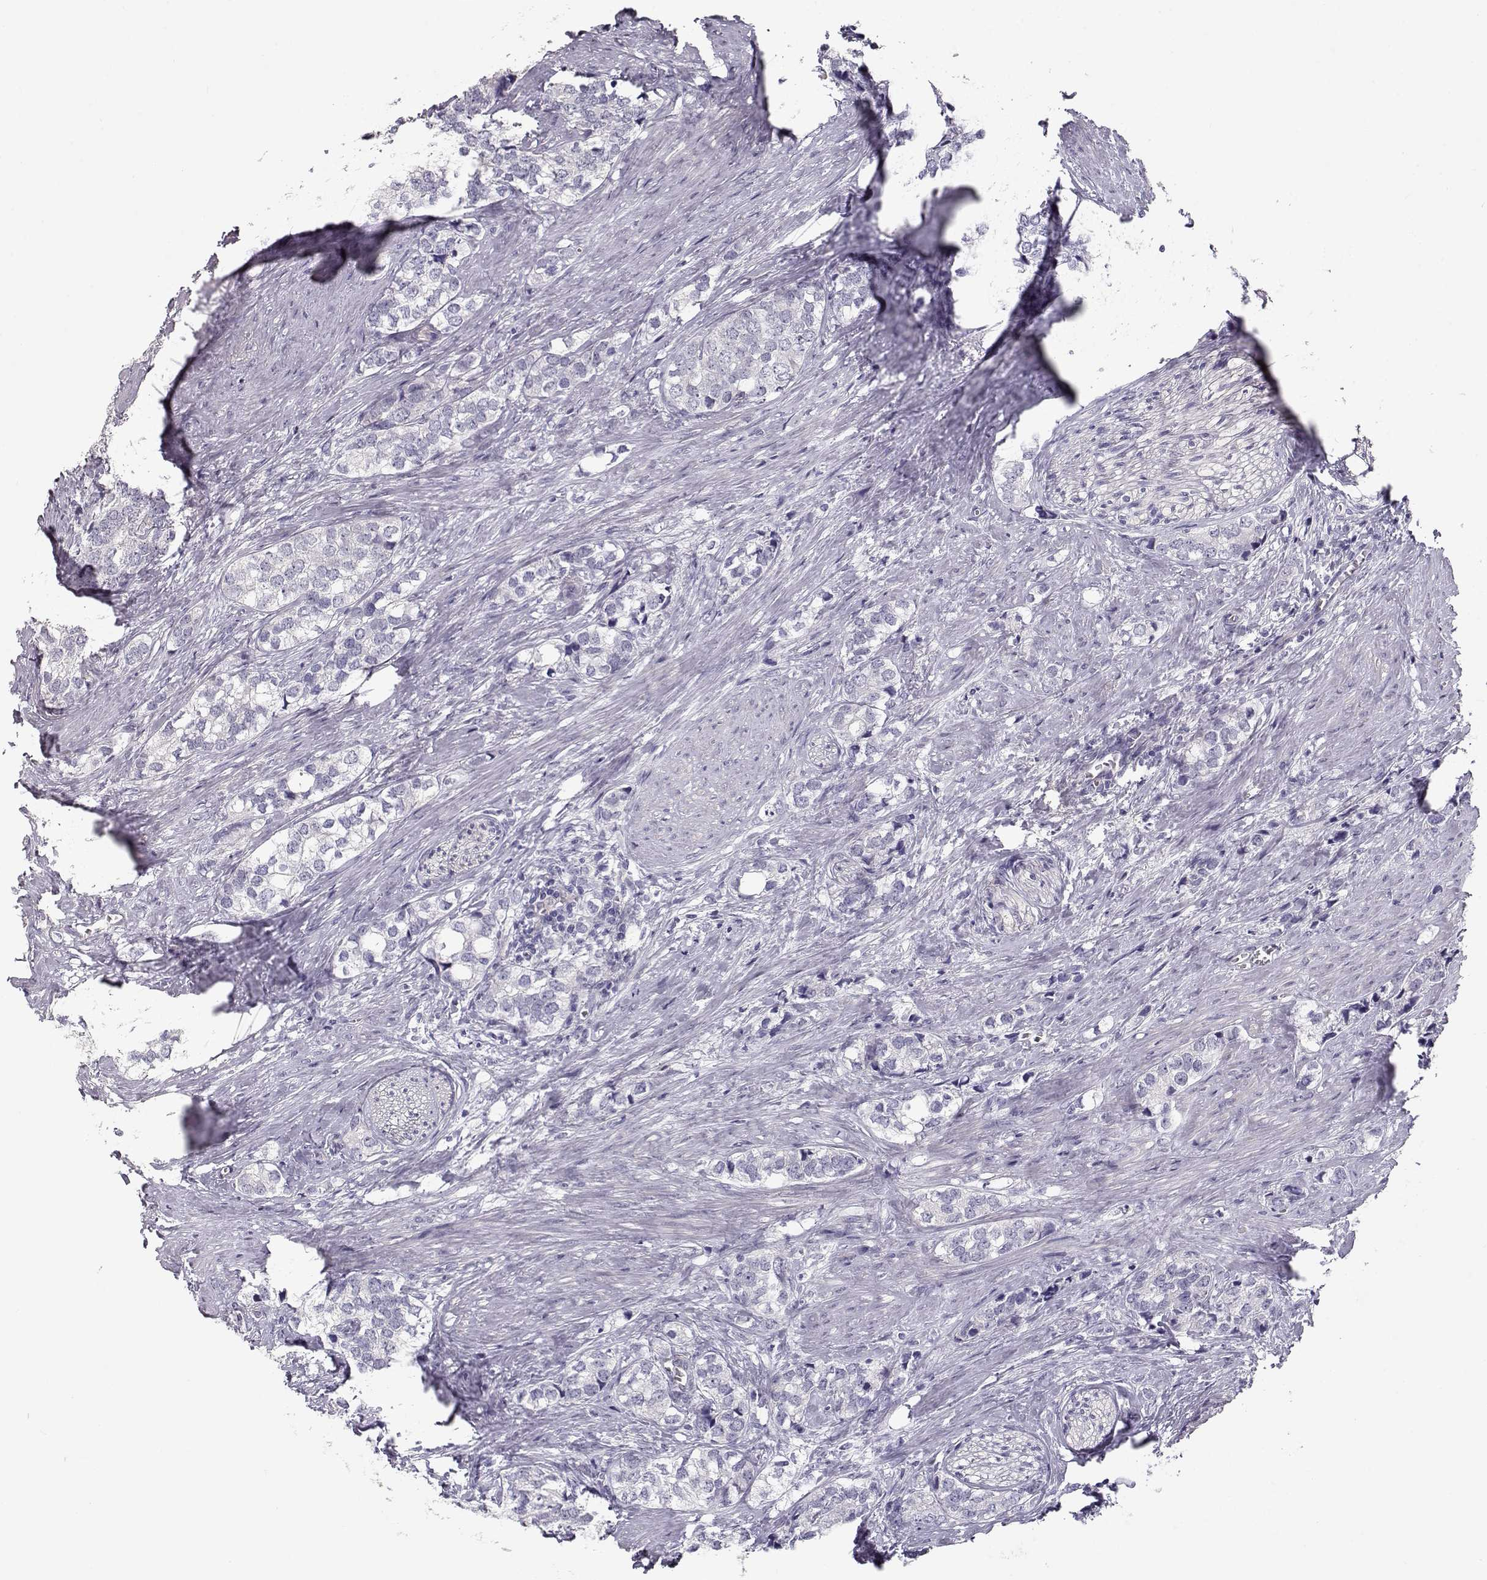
{"staining": {"intensity": "negative", "quantity": "none", "location": "none"}, "tissue": "prostate cancer", "cell_type": "Tumor cells", "image_type": "cancer", "snomed": [{"axis": "morphology", "description": "Adenocarcinoma, NOS"}, {"axis": "topography", "description": "Prostate and seminal vesicle, NOS"}], "caption": "Immunohistochemistry micrograph of human adenocarcinoma (prostate) stained for a protein (brown), which reveals no staining in tumor cells.", "gene": "SLC18A1", "patient": {"sex": "male", "age": 63}}